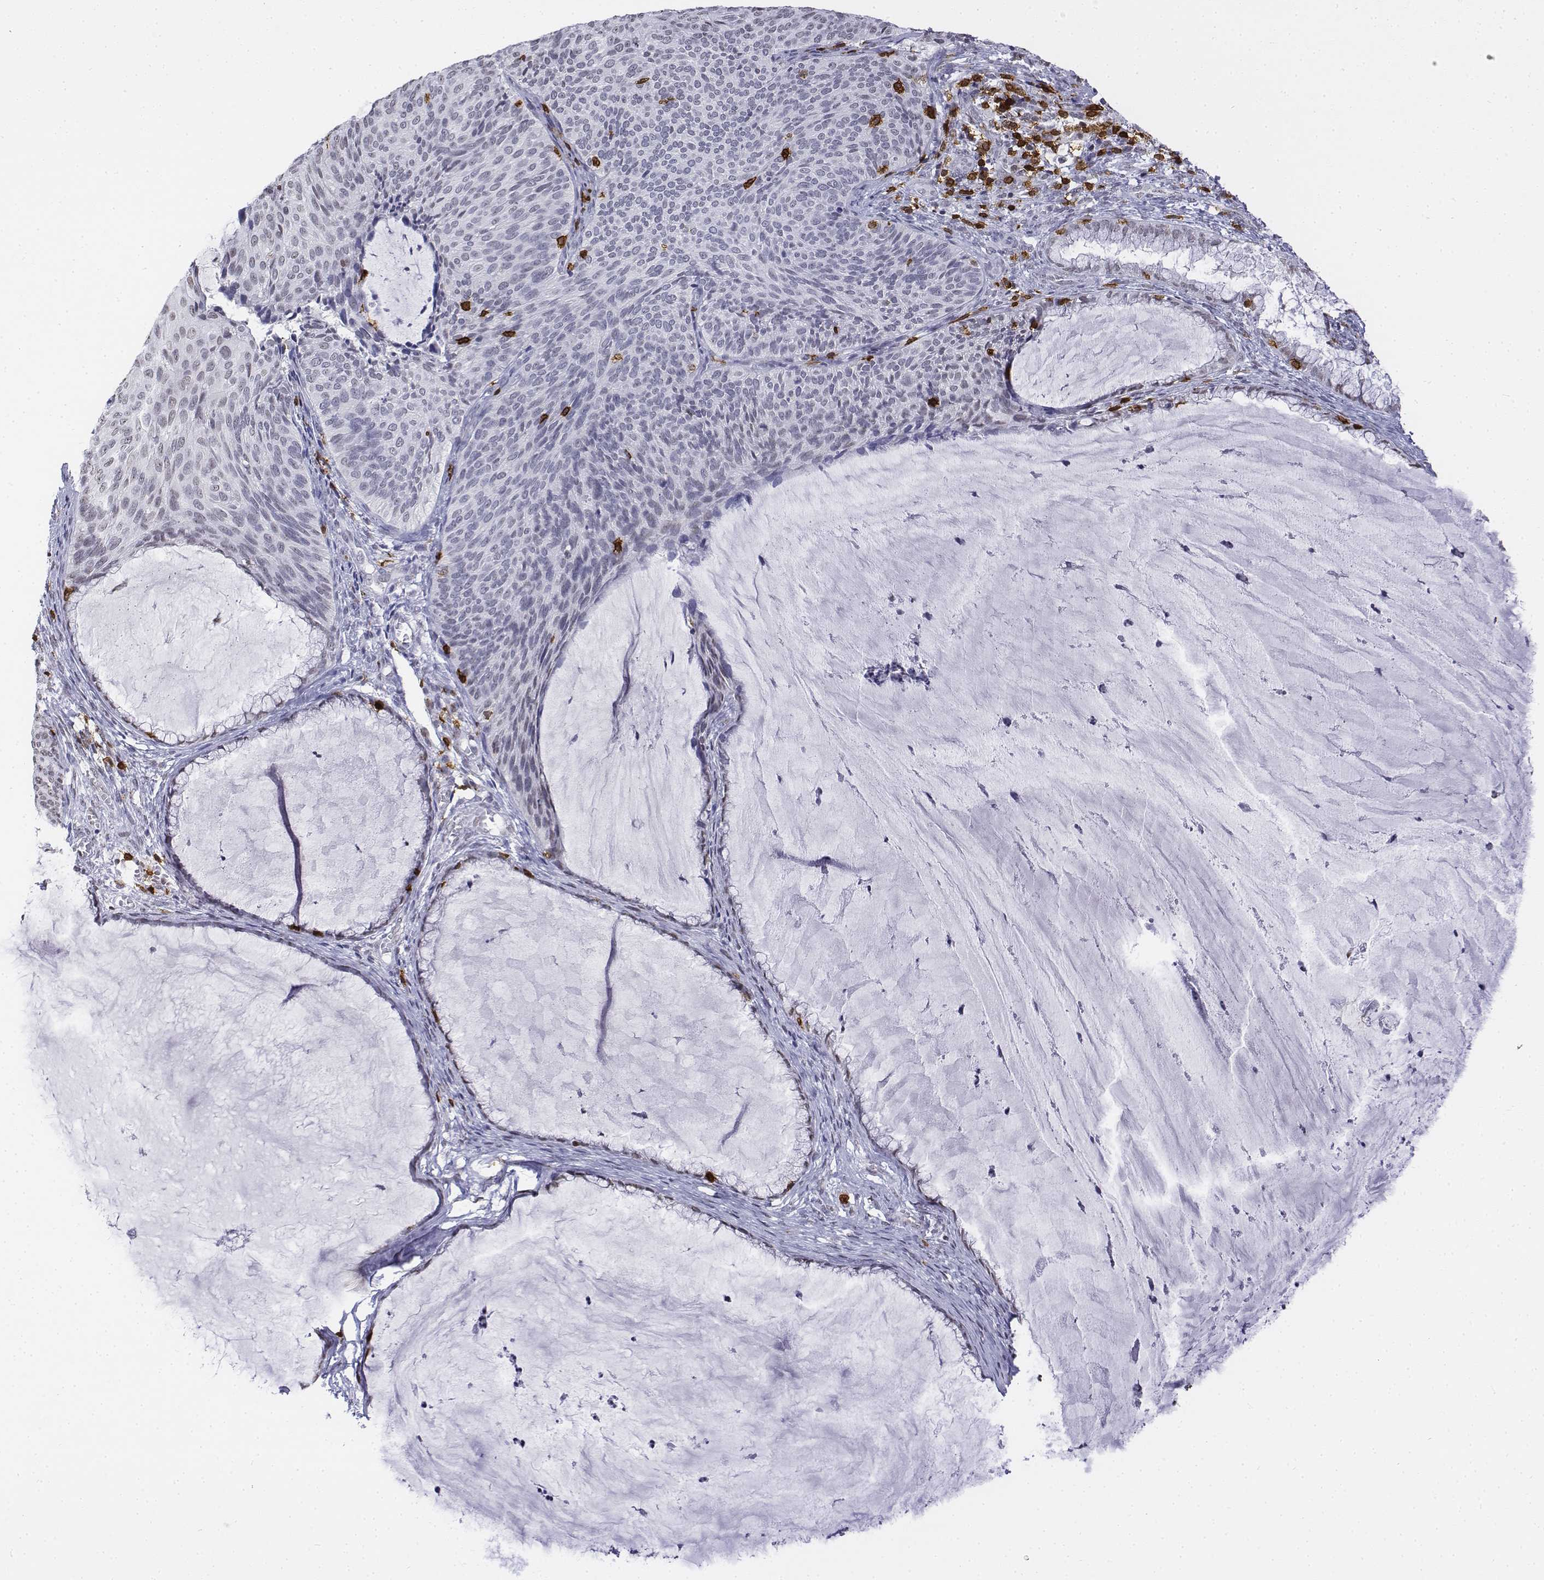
{"staining": {"intensity": "negative", "quantity": "none", "location": "none"}, "tissue": "cervical cancer", "cell_type": "Tumor cells", "image_type": "cancer", "snomed": [{"axis": "morphology", "description": "Squamous cell carcinoma, NOS"}, {"axis": "topography", "description": "Cervix"}], "caption": "A micrograph of cervical cancer stained for a protein exhibits no brown staining in tumor cells.", "gene": "CD3E", "patient": {"sex": "female", "age": 36}}